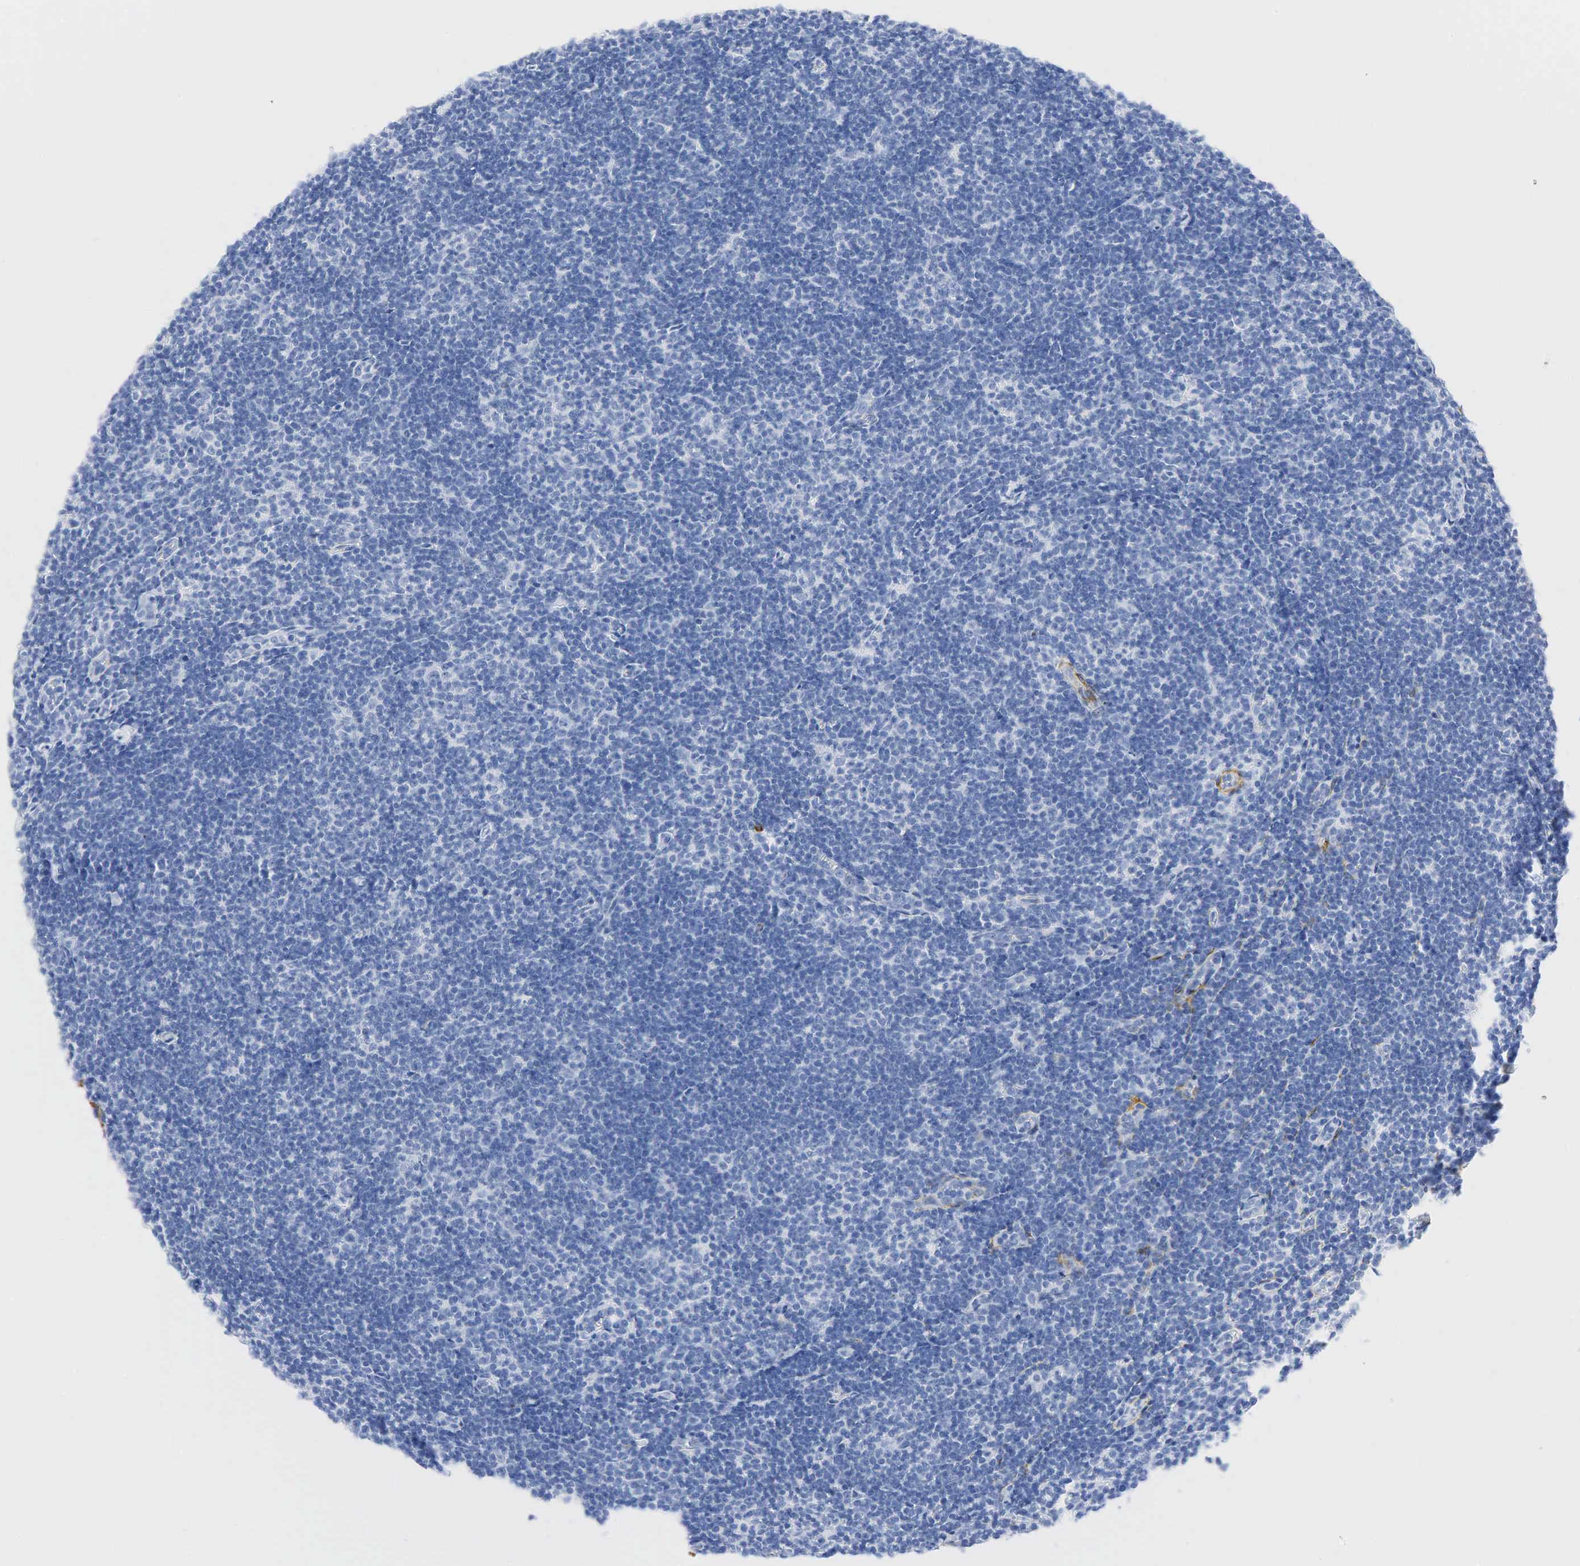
{"staining": {"intensity": "negative", "quantity": "none", "location": "none"}, "tissue": "lymphoma", "cell_type": "Tumor cells", "image_type": "cancer", "snomed": [{"axis": "morphology", "description": "Malignant lymphoma, non-Hodgkin's type, Low grade"}, {"axis": "topography", "description": "Lymph node"}], "caption": "This is an immunohistochemistry (IHC) micrograph of human low-grade malignant lymphoma, non-Hodgkin's type. There is no staining in tumor cells.", "gene": "ACTA1", "patient": {"sex": "male", "age": 49}}